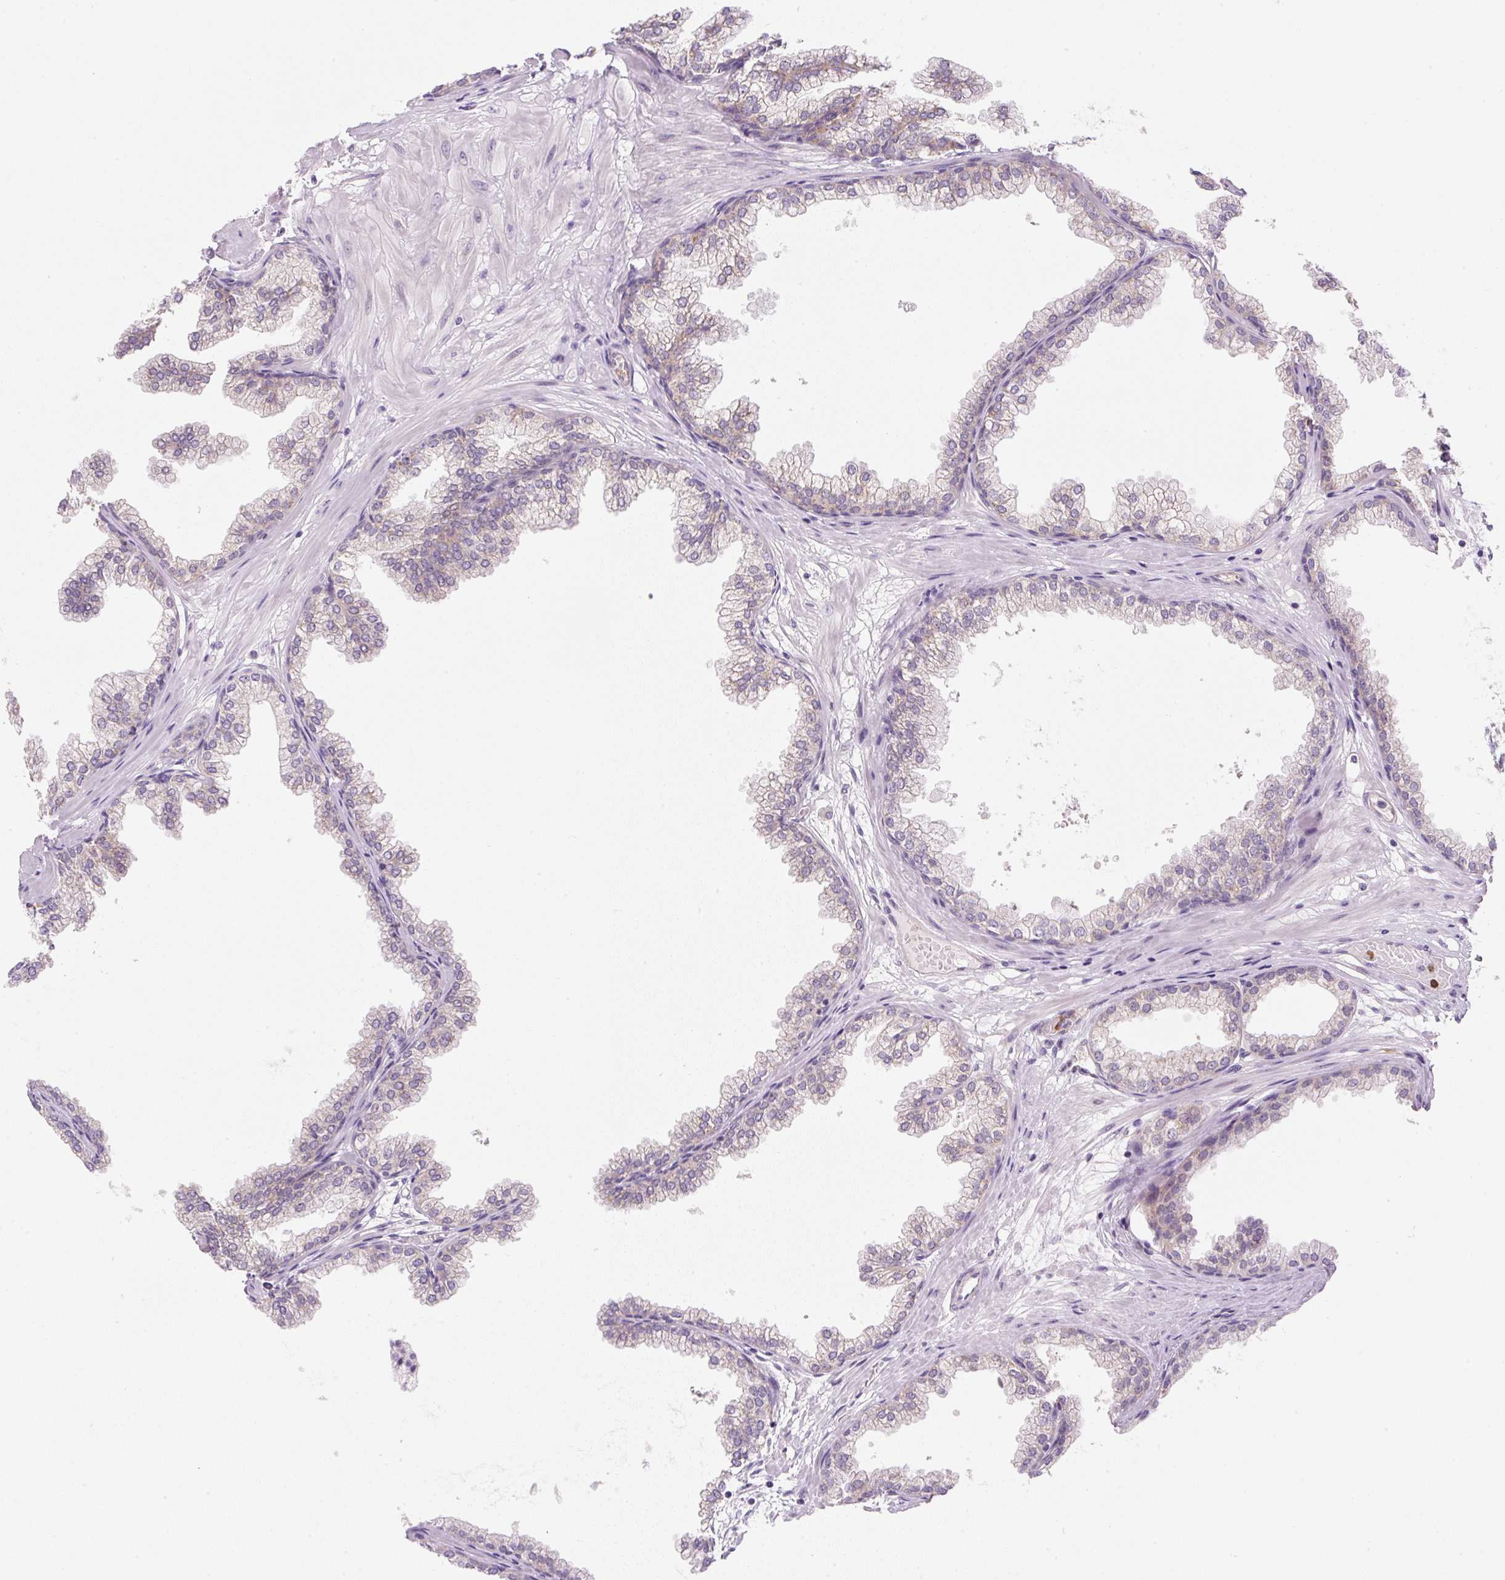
{"staining": {"intensity": "weak", "quantity": "25%-75%", "location": "cytoplasmic/membranous"}, "tissue": "prostate", "cell_type": "Glandular cells", "image_type": "normal", "snomed": [{"axis": "morphology", "description": "Normal tissue, NOS"}, {"axis": "topography", "description": "Prostate"}], "caption": "This is an image of immunohistochemistry (IHC) staining of normal prostate, which shows weak expression in the cytoplasmic/membranous of glandular cells.", "gene": "OMA1", "patient": {"sex": "male", "age": 37}}